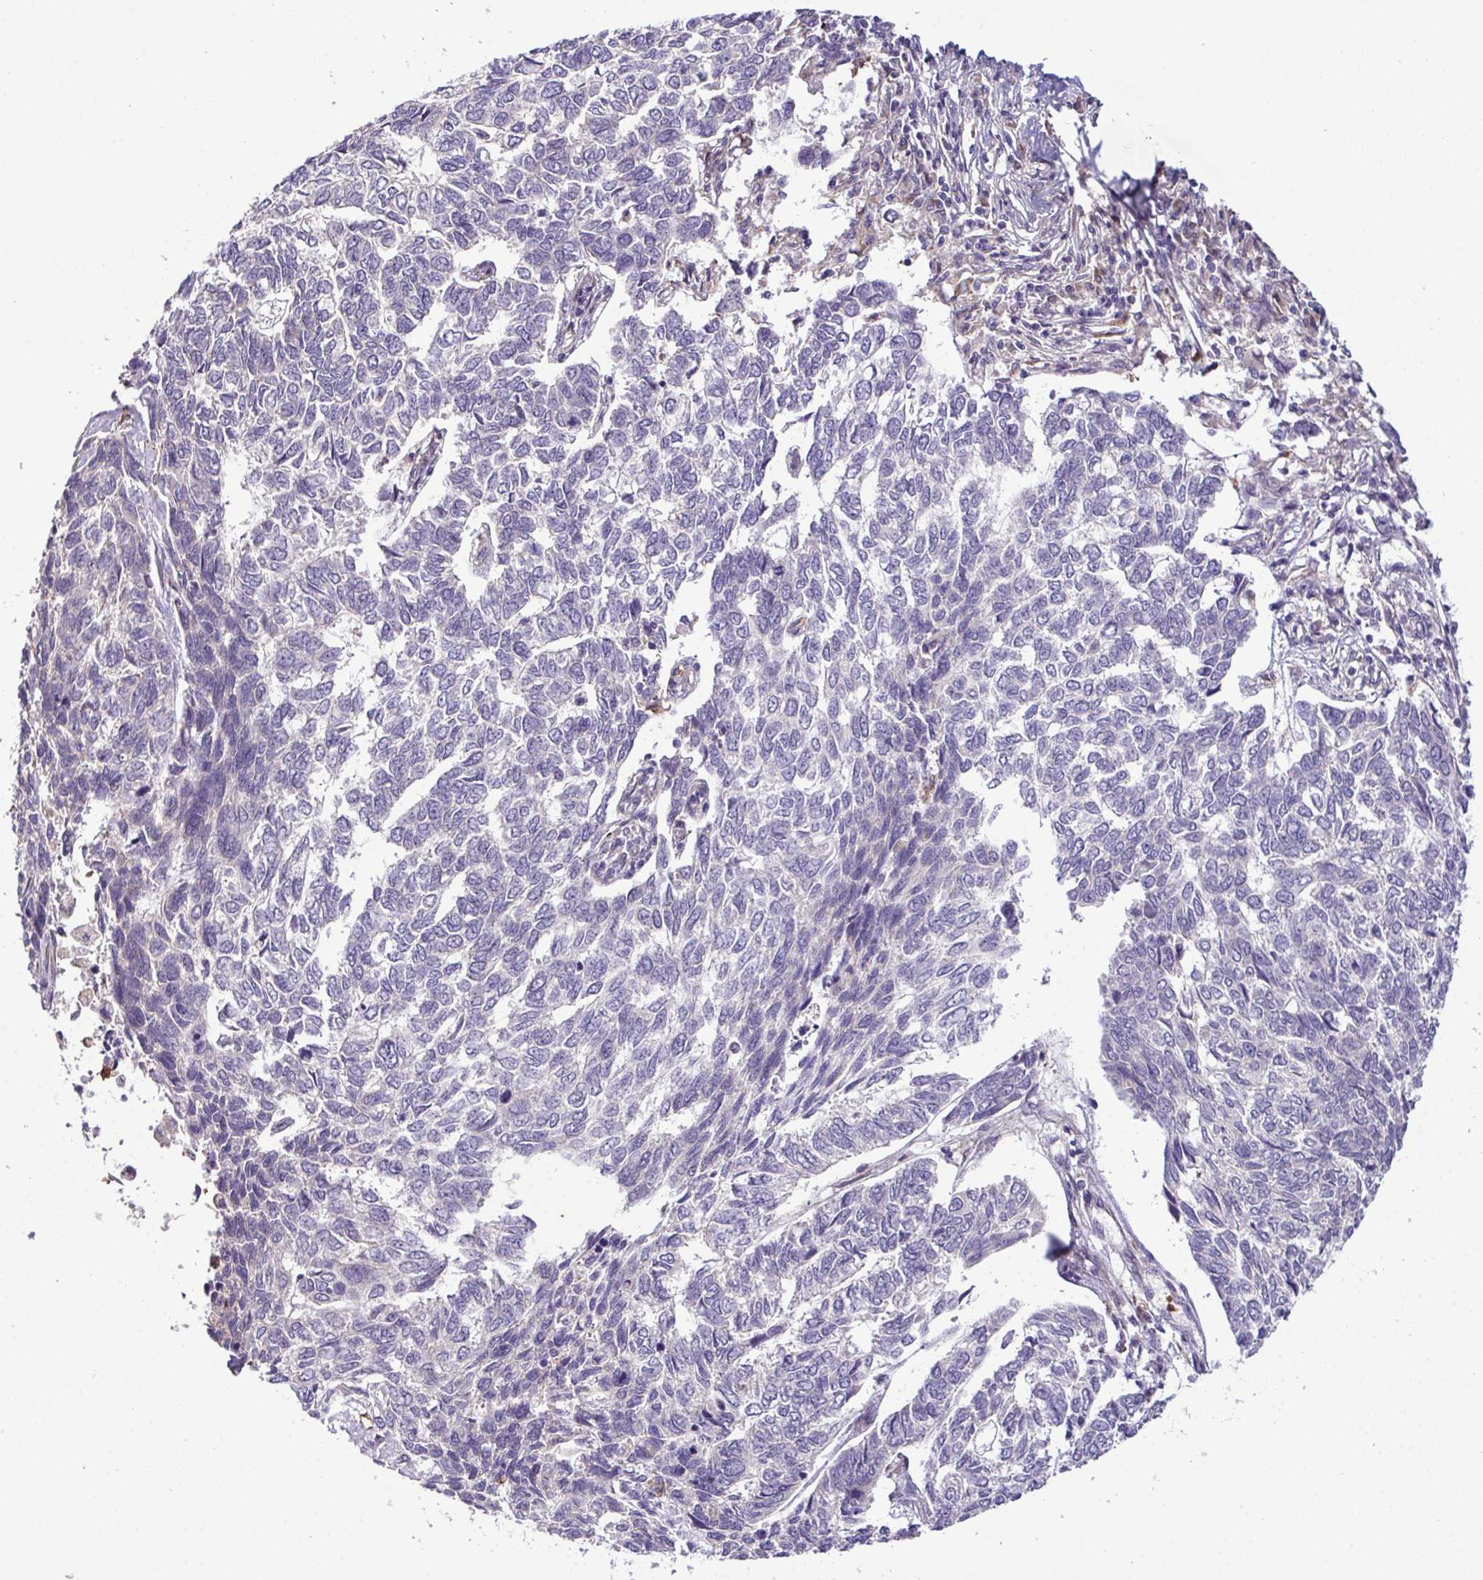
{"staining": {"intensity": "negative", "quantity": "none", "location": "none"}, "tissue": "skin cancer", "cell_type": "Tumor cells", "image_type": "cancer", "snomed": [{"axis": "morphology", "description": "Basal cell carcinoma"}, {"axis": "topography", "description": "Skin"}], "caption": "DAB (3,3'-diaminobenzidine) immunohistochemical staining of skin cancer (basal cell carcinoma) demonstrates no significant expression in tumor cells.", "gene": "CMPK1", "patient": {"sex": "female", "age": 65}}